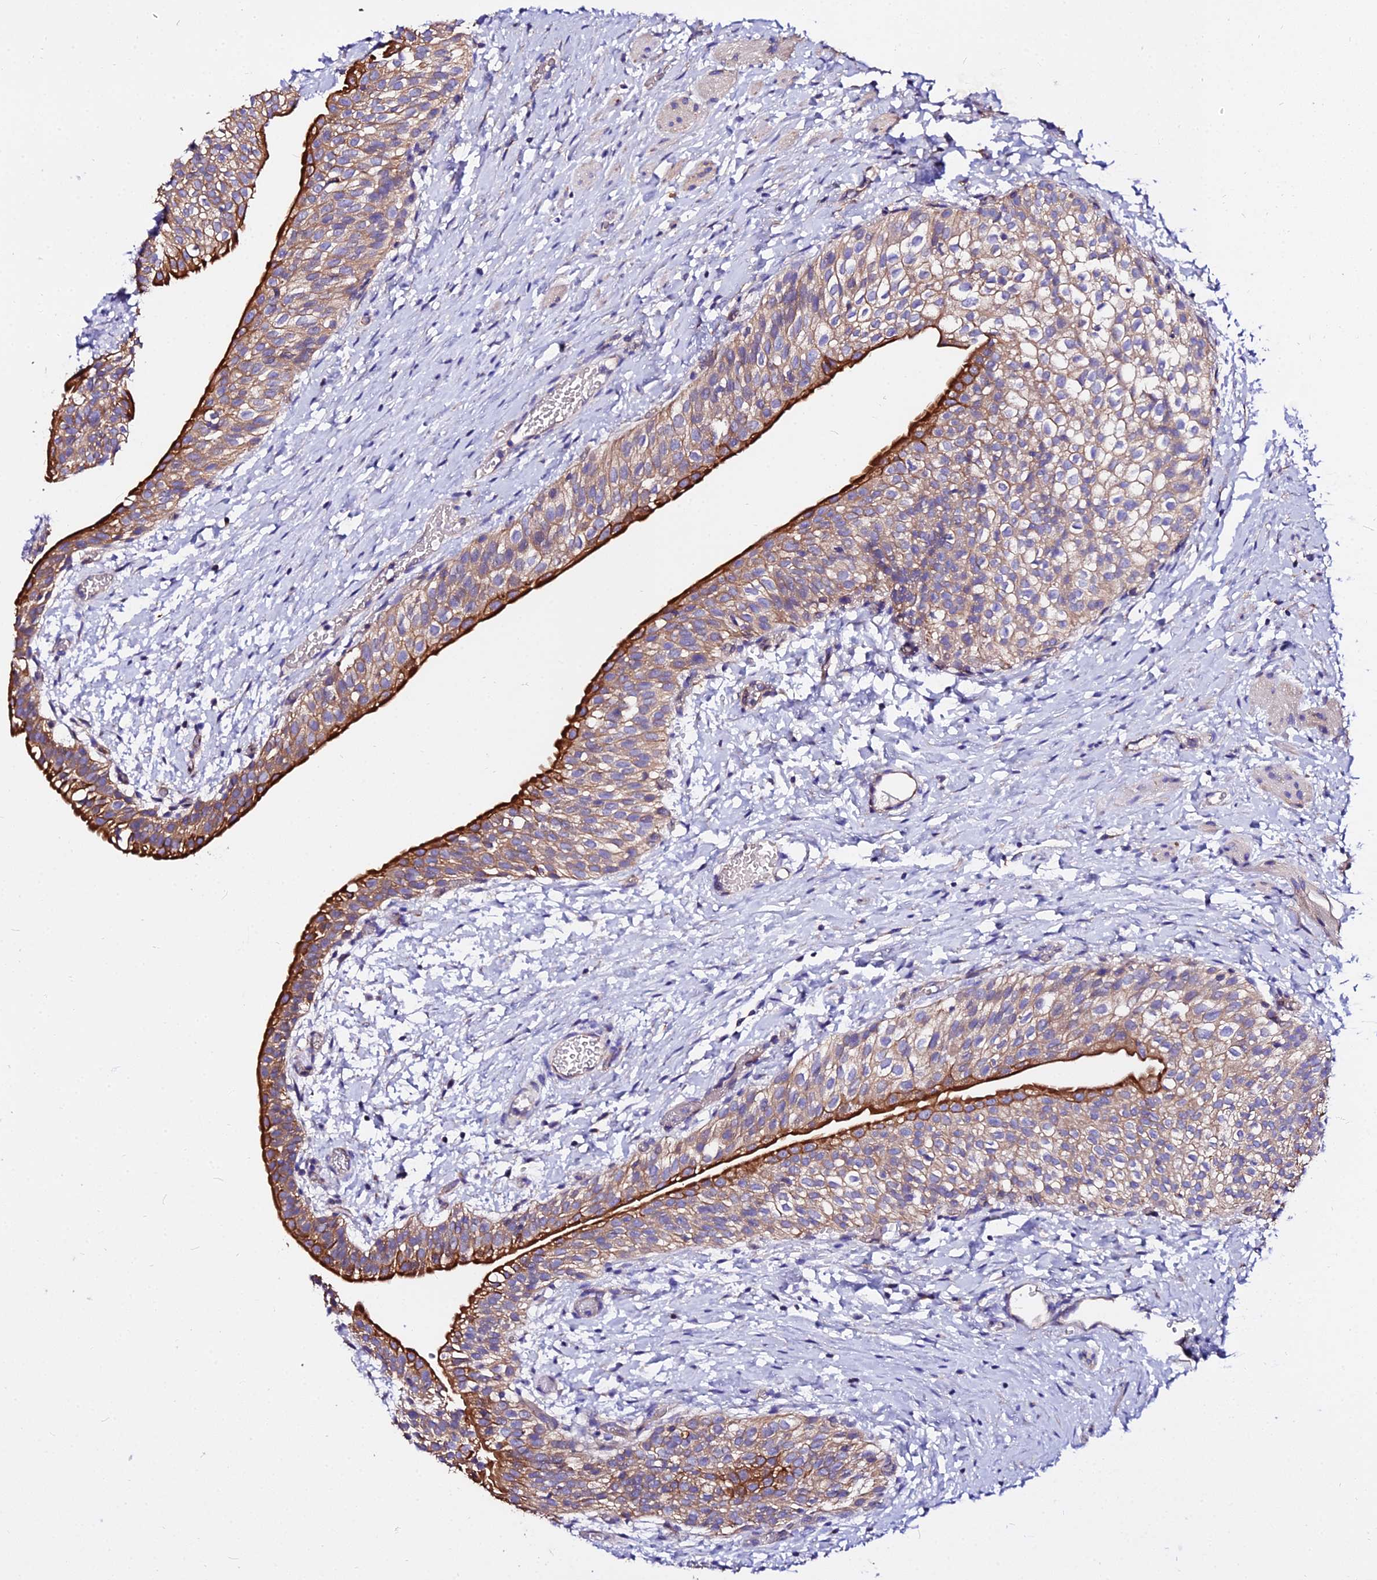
{"staining": {"intensity": "strong", "quantity": "25%-75%", "location": "cytoplasmic/membranous"}, "tissue": "urinary bladder", "cell_type": "Urothelial cells", "image_type": "normal", "snomed": [{"axis": "morphology", "description": "Normal tissue, NOS"}, {"axis": "topography", "description": "Urinary bladder"}], "caption": "Immunohistochemistry photomicrograph of normal urinary bladder stained for a protein (brown), which reveals high levels of strong cytoplasmic/membranous positivity in about 25%-75% of urothelial cells.", "gene": "DAW1", "patient": {"sex": "male", "age": 1}}